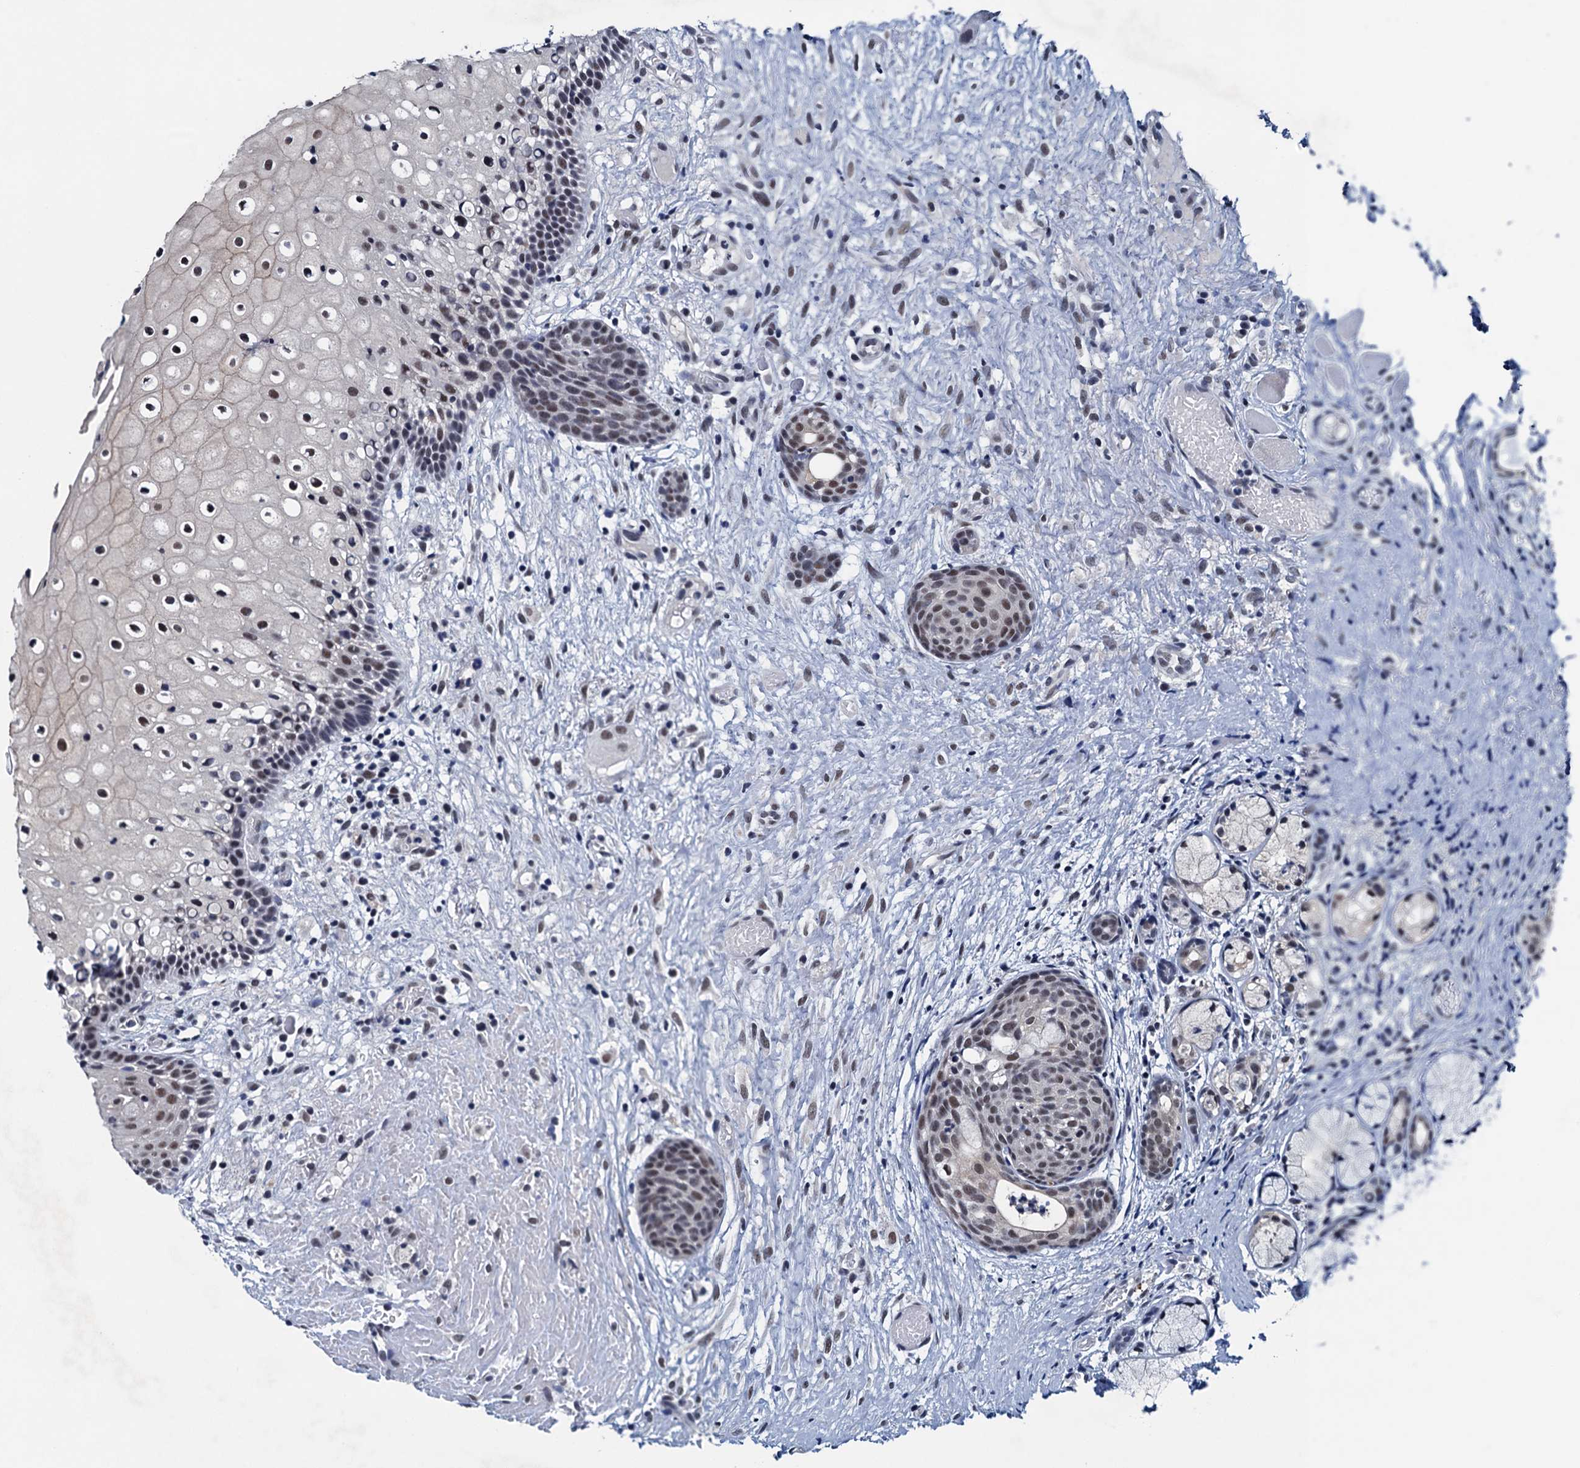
{"staining": {"intensity": "moderate", "quantity": "<25%", "location": "nuclear"}, "tissue": "oral mucosa", "cell_type": "Squamous epithelial cells", "image_type": "normal", "snomed": [{"axis": "morphology", "description": "Normal tissue, NOS"}, {"axis": "topography", "description": "Oral tissue"}], "caption": "Oral mucosa stained with DAB immunohistochemistry exhibits low levels of moderate nuclear expression in approximately <25% of squamous epithelial cells. The staining is performed using DAB brown chromogen to label protein expression. The nuclei are counter-stained blue using hematoxylin.", "gene": "FNBP4", "patient": {"sex": "female", "age": 69}}